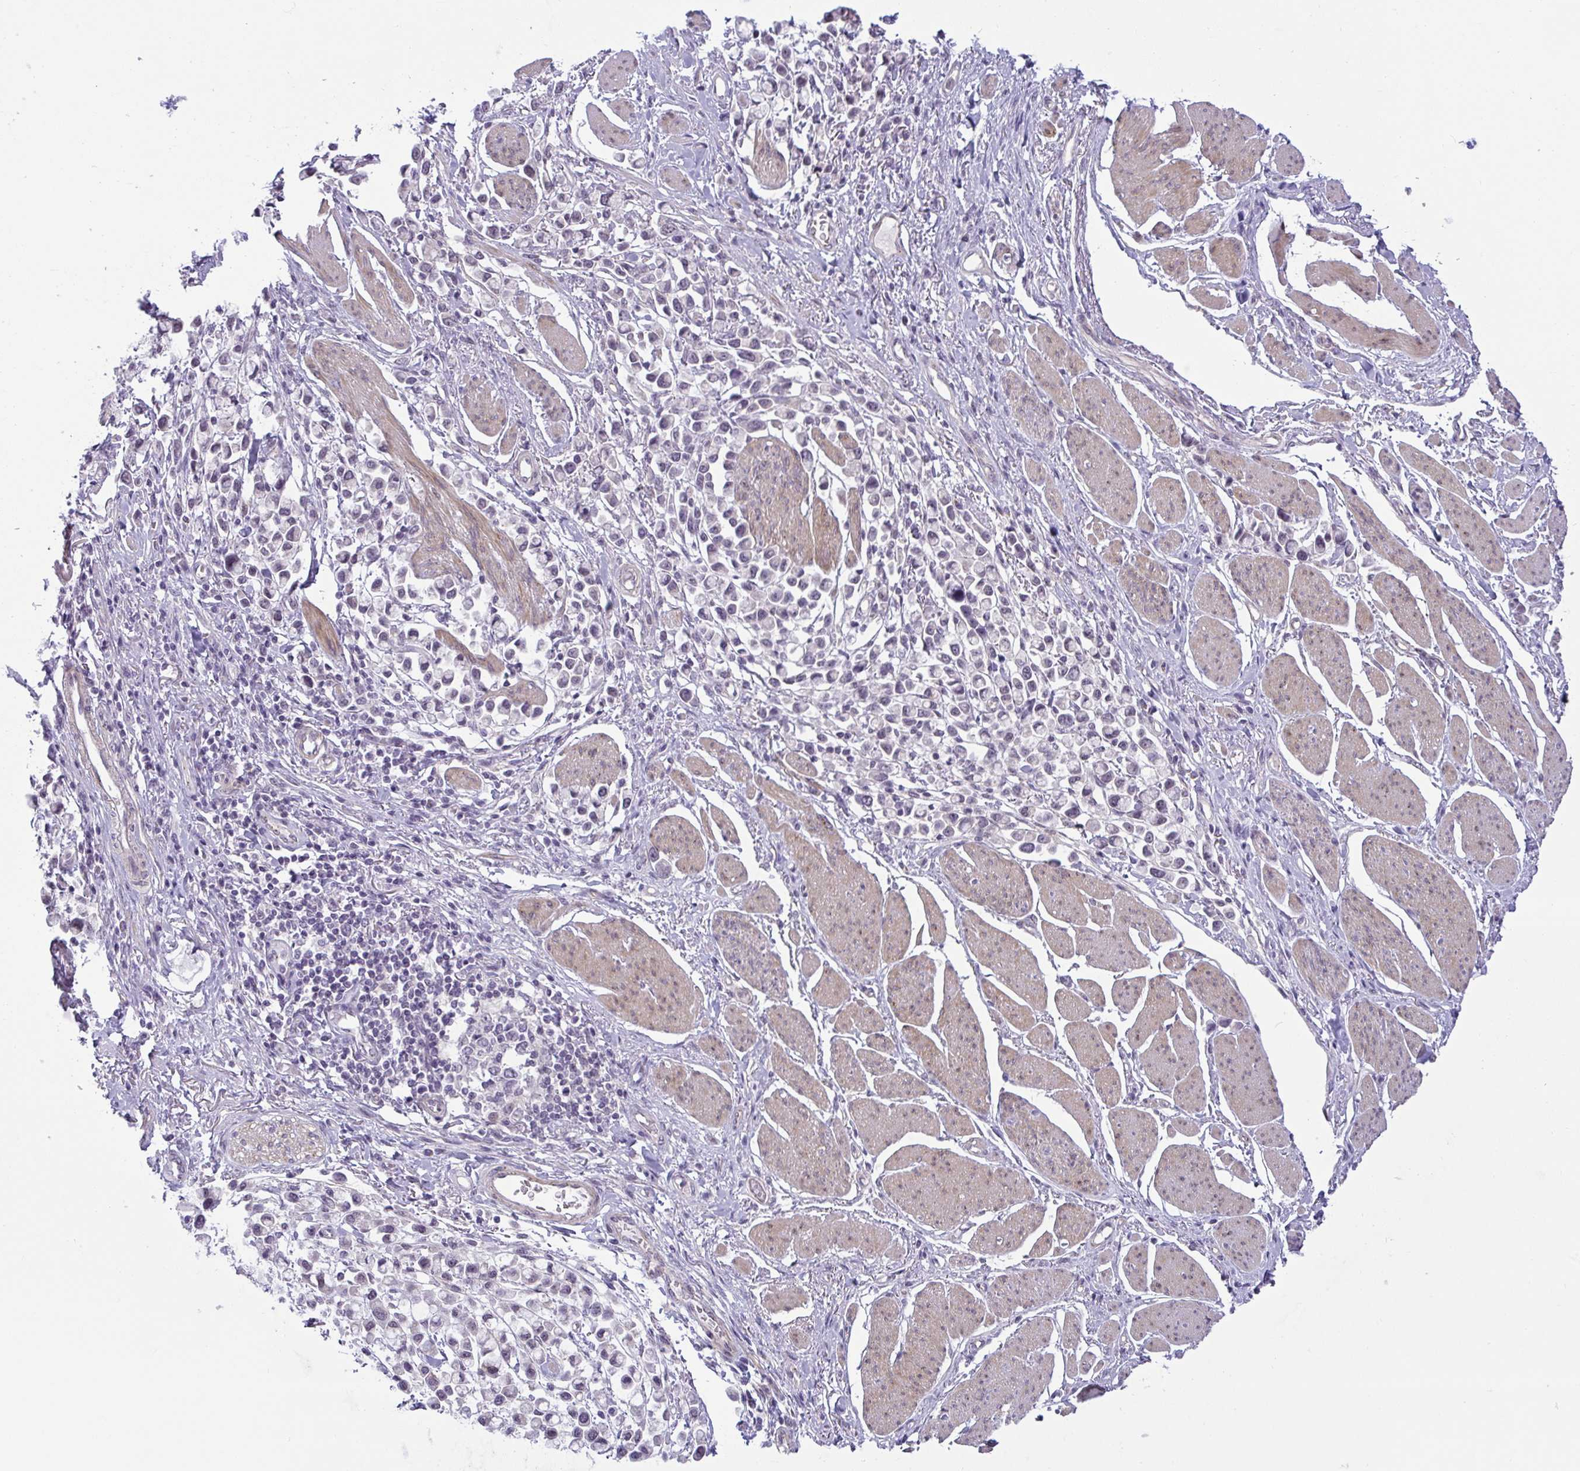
{"staining": {"intensity": "negative", "quantity": "none", "location": "none"}, "tissue": "stomach cancer", "cell_type": "Tumor cells", "image_type": "cancer", "snomed": [{"axis": "morphology", "description": "Adenocarcinoma, NOS"}, {"axis": "topography", "description": "Stomach"}], "caption": "Immunohistochemistry (IHC) of stomach adenocarcinoma displays no staining in tumor cells.", "gene": "DZIP1", "patient": {"sex": "female", "age": 81}}